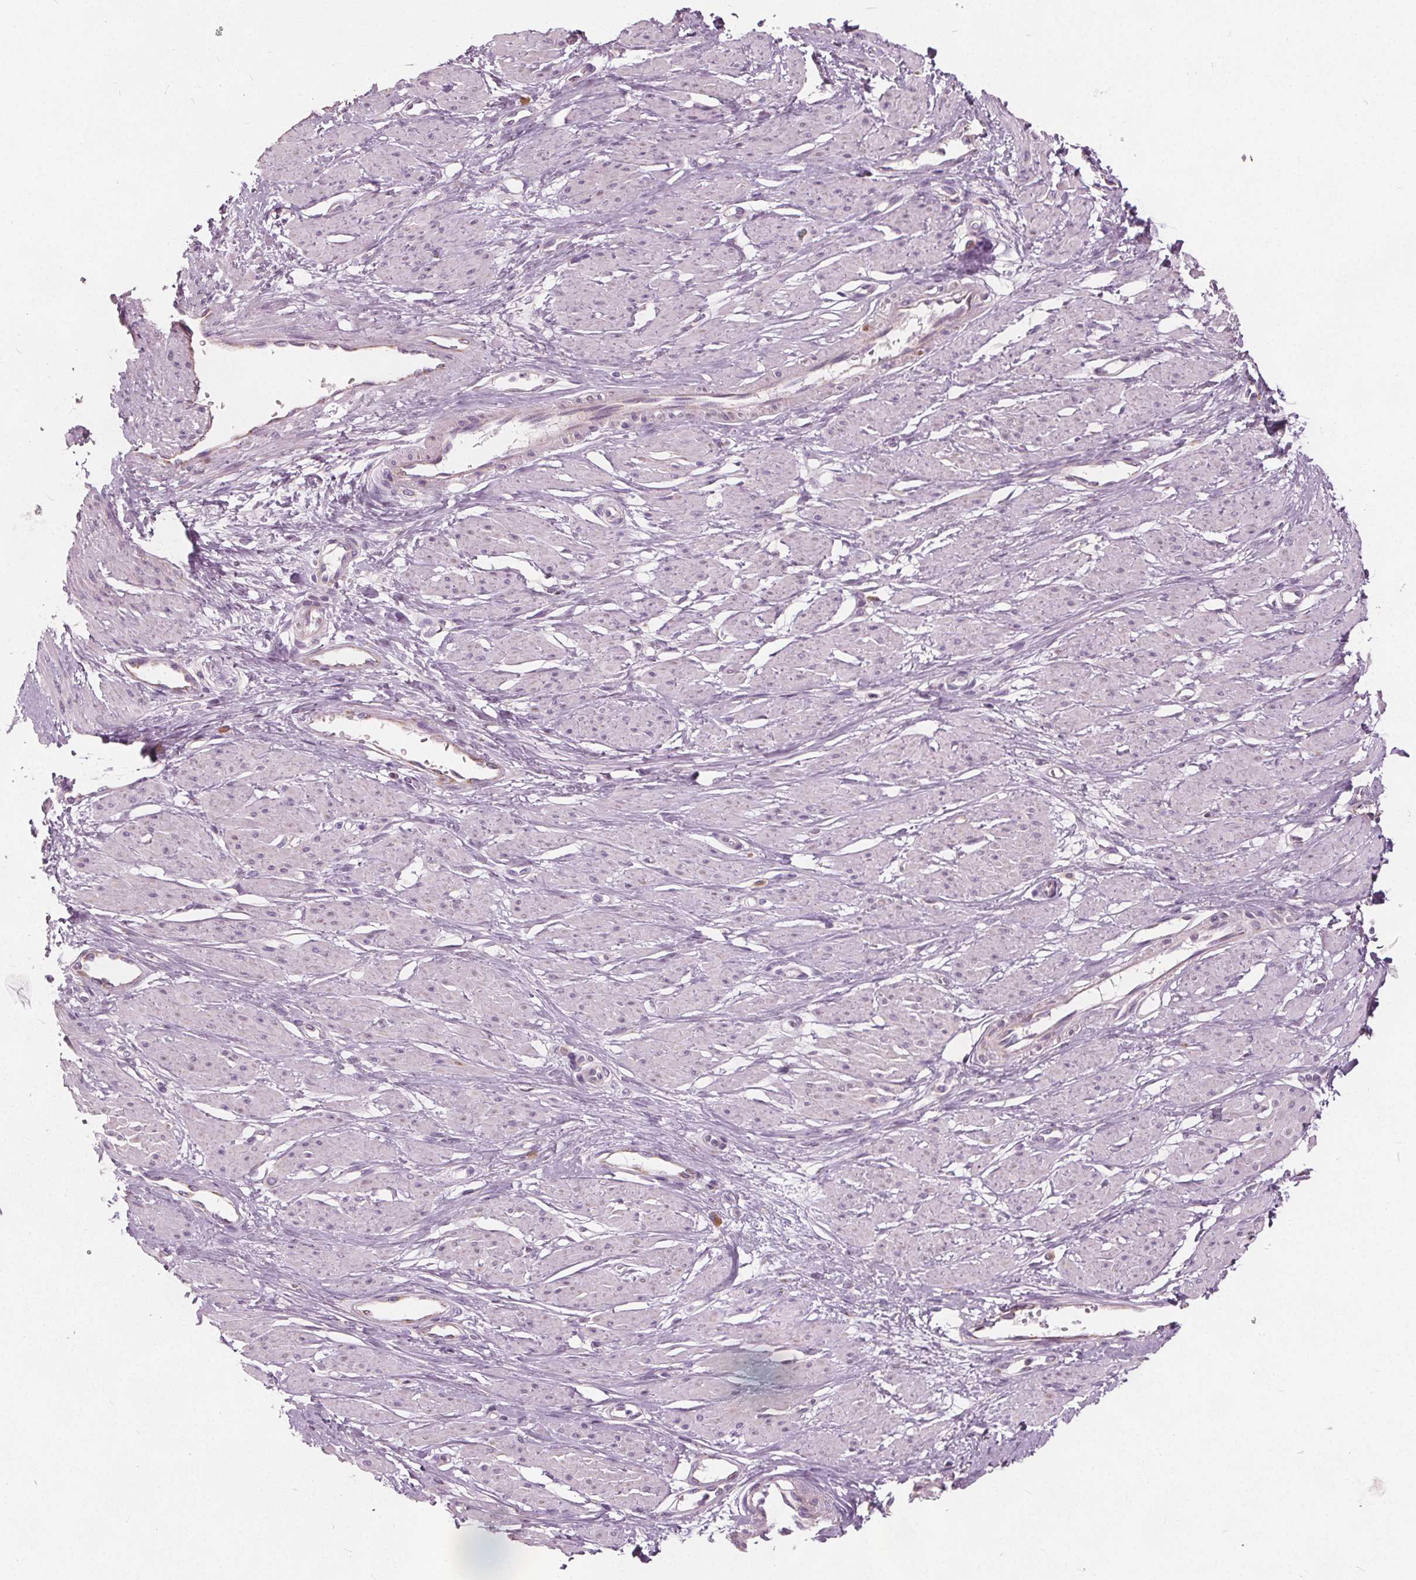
{"staining": {"intensity": "negative", "quantity": "none", "location": "none"}, "tissue": "smooth muscle", "cell_type": "Smooth muscle cells", "image_type": "normal", "snomed": [{"axis": "morphology", "description": "Normal tissue, NOS"}, {"axis": "topography", "description": "Smooth muscle"}, {"axis": "topography", "description": "Uterus"}], "caption": "DAB (3,3'-diaminobenzidine) immunohistochemical staining of benign smooth muscle displays no significant positivity in smooth muscle cells. The staining was performed using DAB (3,3'-diaminobenzidine) to visualize the protein expression in brown, while the nuclei were stained in blue with hematoxylin (Magnification: 20x).", "gene": "ECI2", "patient": {"sex": "female", "age": 39}}